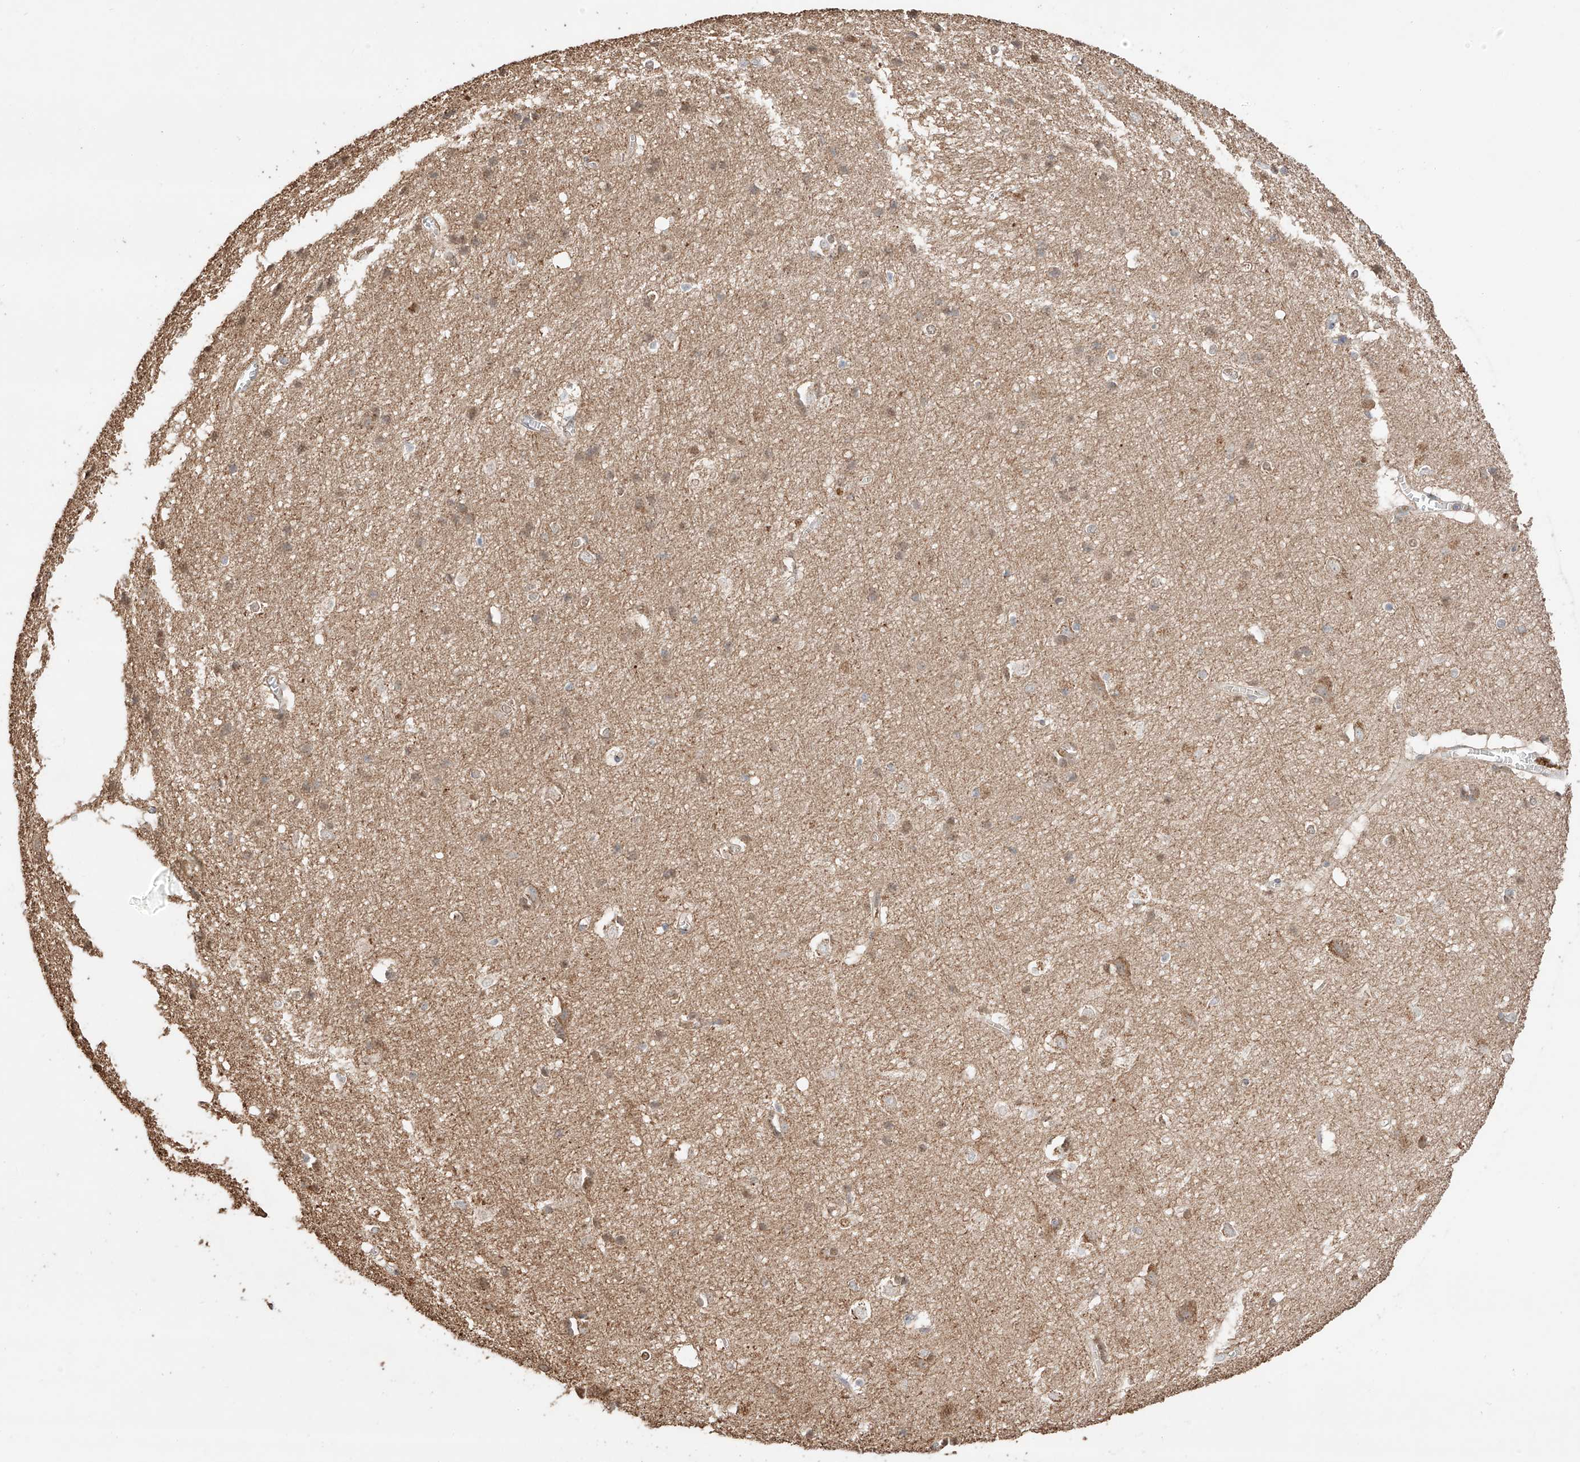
{"staining": {"intensity": "moderate", "quantity": "<25%", "location": "cytoplasmic/membranous"}, "tissue": "cerebral cortex", "cell_type": "Endothelial cells", "image_type": "normal", "snomed": [{"axis": "morphology", "description": "Normal tissue, NOS"}, {"axis": "topography", "description": "Cerebral cortex"}], "caption": "High-power microscopy captured an immunohistochemistry (IHC) histopathology image of unremarkable cerebral cortex, revealing moderate cytoplasmic/membranous positivity in about <25% of endothelial cells.", "gene": "MOSPD1", "patient": {"sex": "male", "age": 54}}